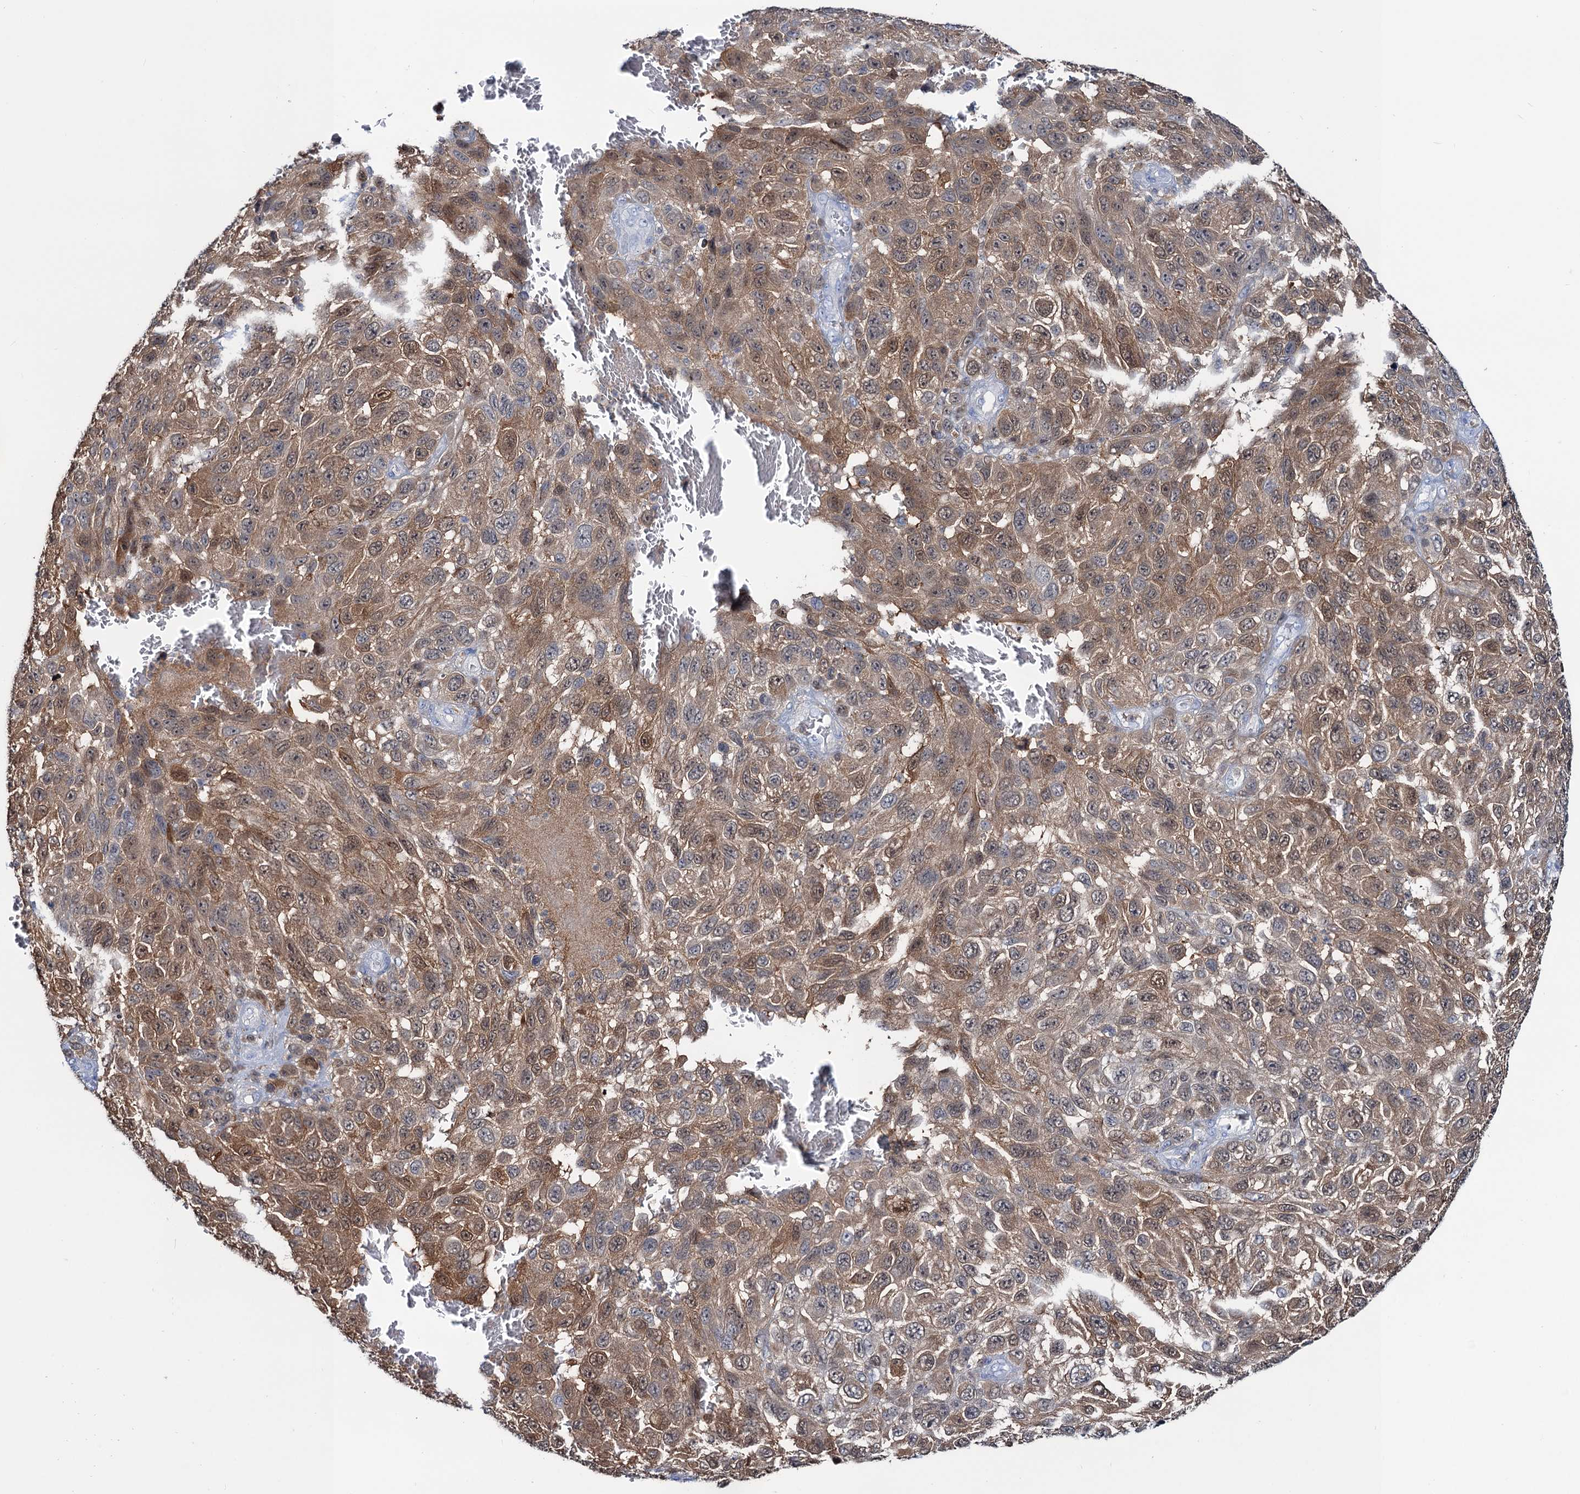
{"staining": {"intensity": "moderate", "quantity": ">75%", "location": "cytoplasmic/membranous,nuclear"}, "tissue": "melanoma", "cell_type": "Tumor cells", "image_type": "cancer", "snomed": [{"axis": "morphology", "description": "Normal tissue, NOS"}, {"axis": "morphology", "description": "Malignant melanoma, NOS"}, {"axis": "topography", "description": "Skin"}], "caption": "Moderate cytoplasmic/membranous and nuclear expression is present in about >75% of tumor cells in malignant melanoma. The staining was performed using DAB (3,3'-diaminobenzidine) to visualize the protein expression in brown, while the nuclei were stained in blue with hematoxylin (Magnification: 20x).", "gene": "FAH", "patient": {"sex": "female", "age": 96}}